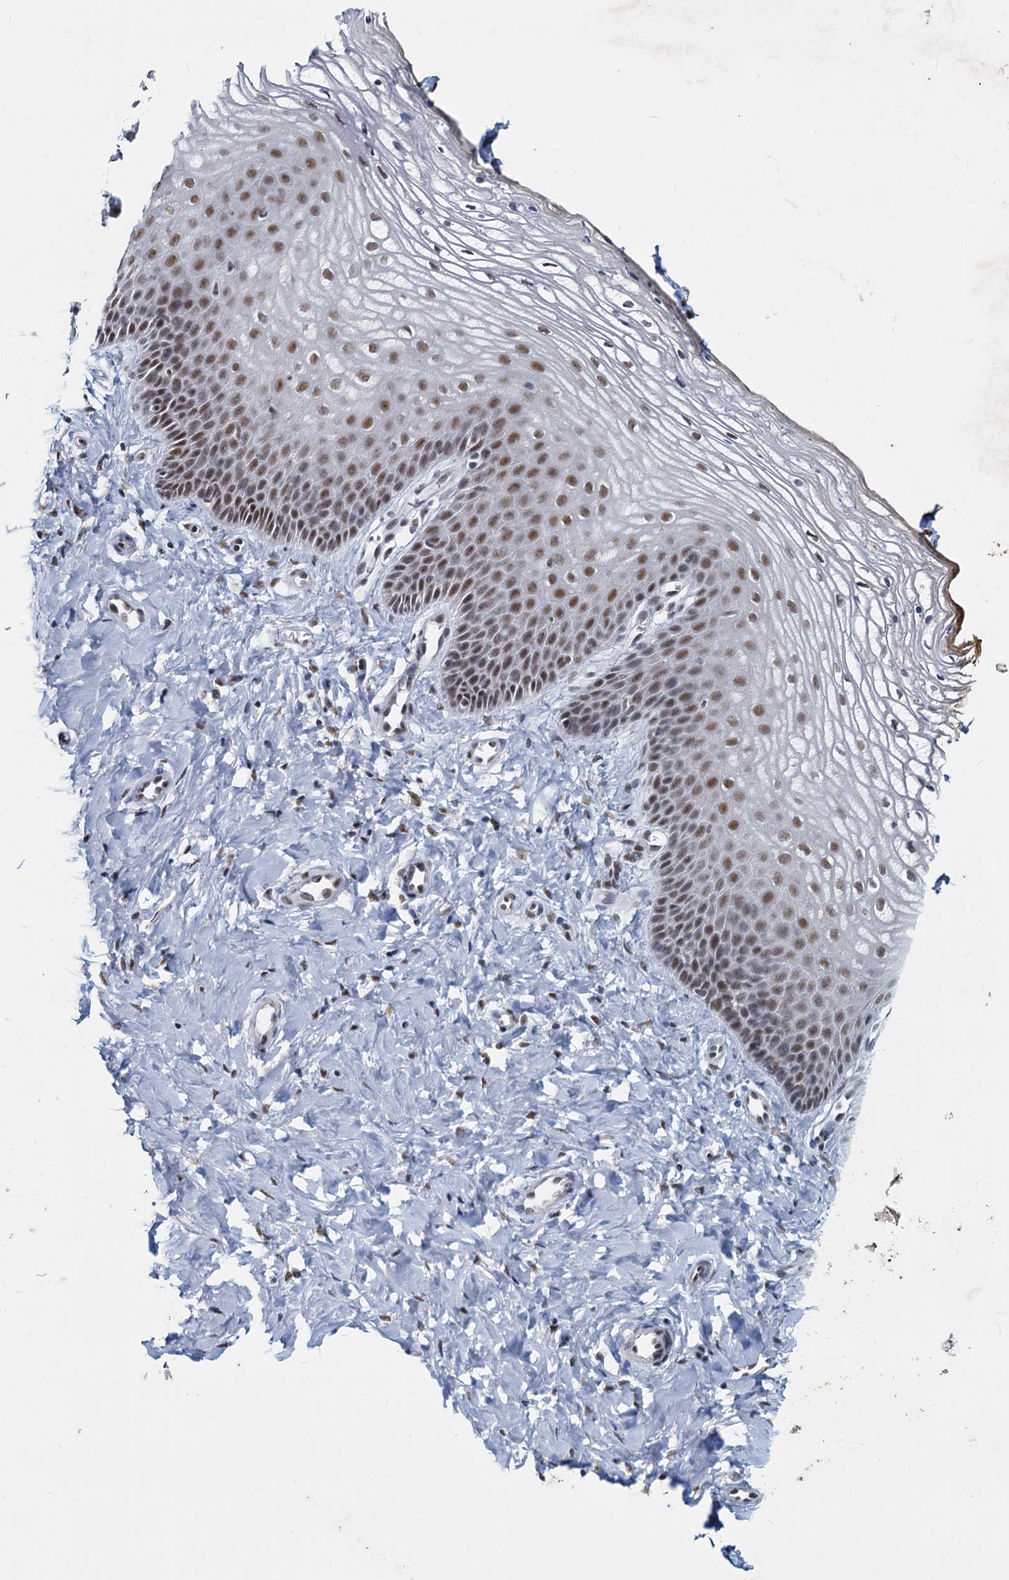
{"staining": {"intensity": "moderate", "quantity": ">75%", "location": "nuclear"}, "tissue": "vagina", "cell_type": "Squamous epithelial cells", "image_type": "normal", "snomed": [{"axis": "morphology", "description": "Normal tissue, NOS"}, {"axis": "topography", "description": "Vagina"}, {"axis": "topography", "description": "Cervix"}], "caption": "Immunohistochemistry (DAB) staining of unremarkable vagina demonstrates moderate nuclear protein positivity in approximately >75% of squamous epithelial cells.", "gene": "METTL14", "patient": {"sex": "female", "age": 40}}